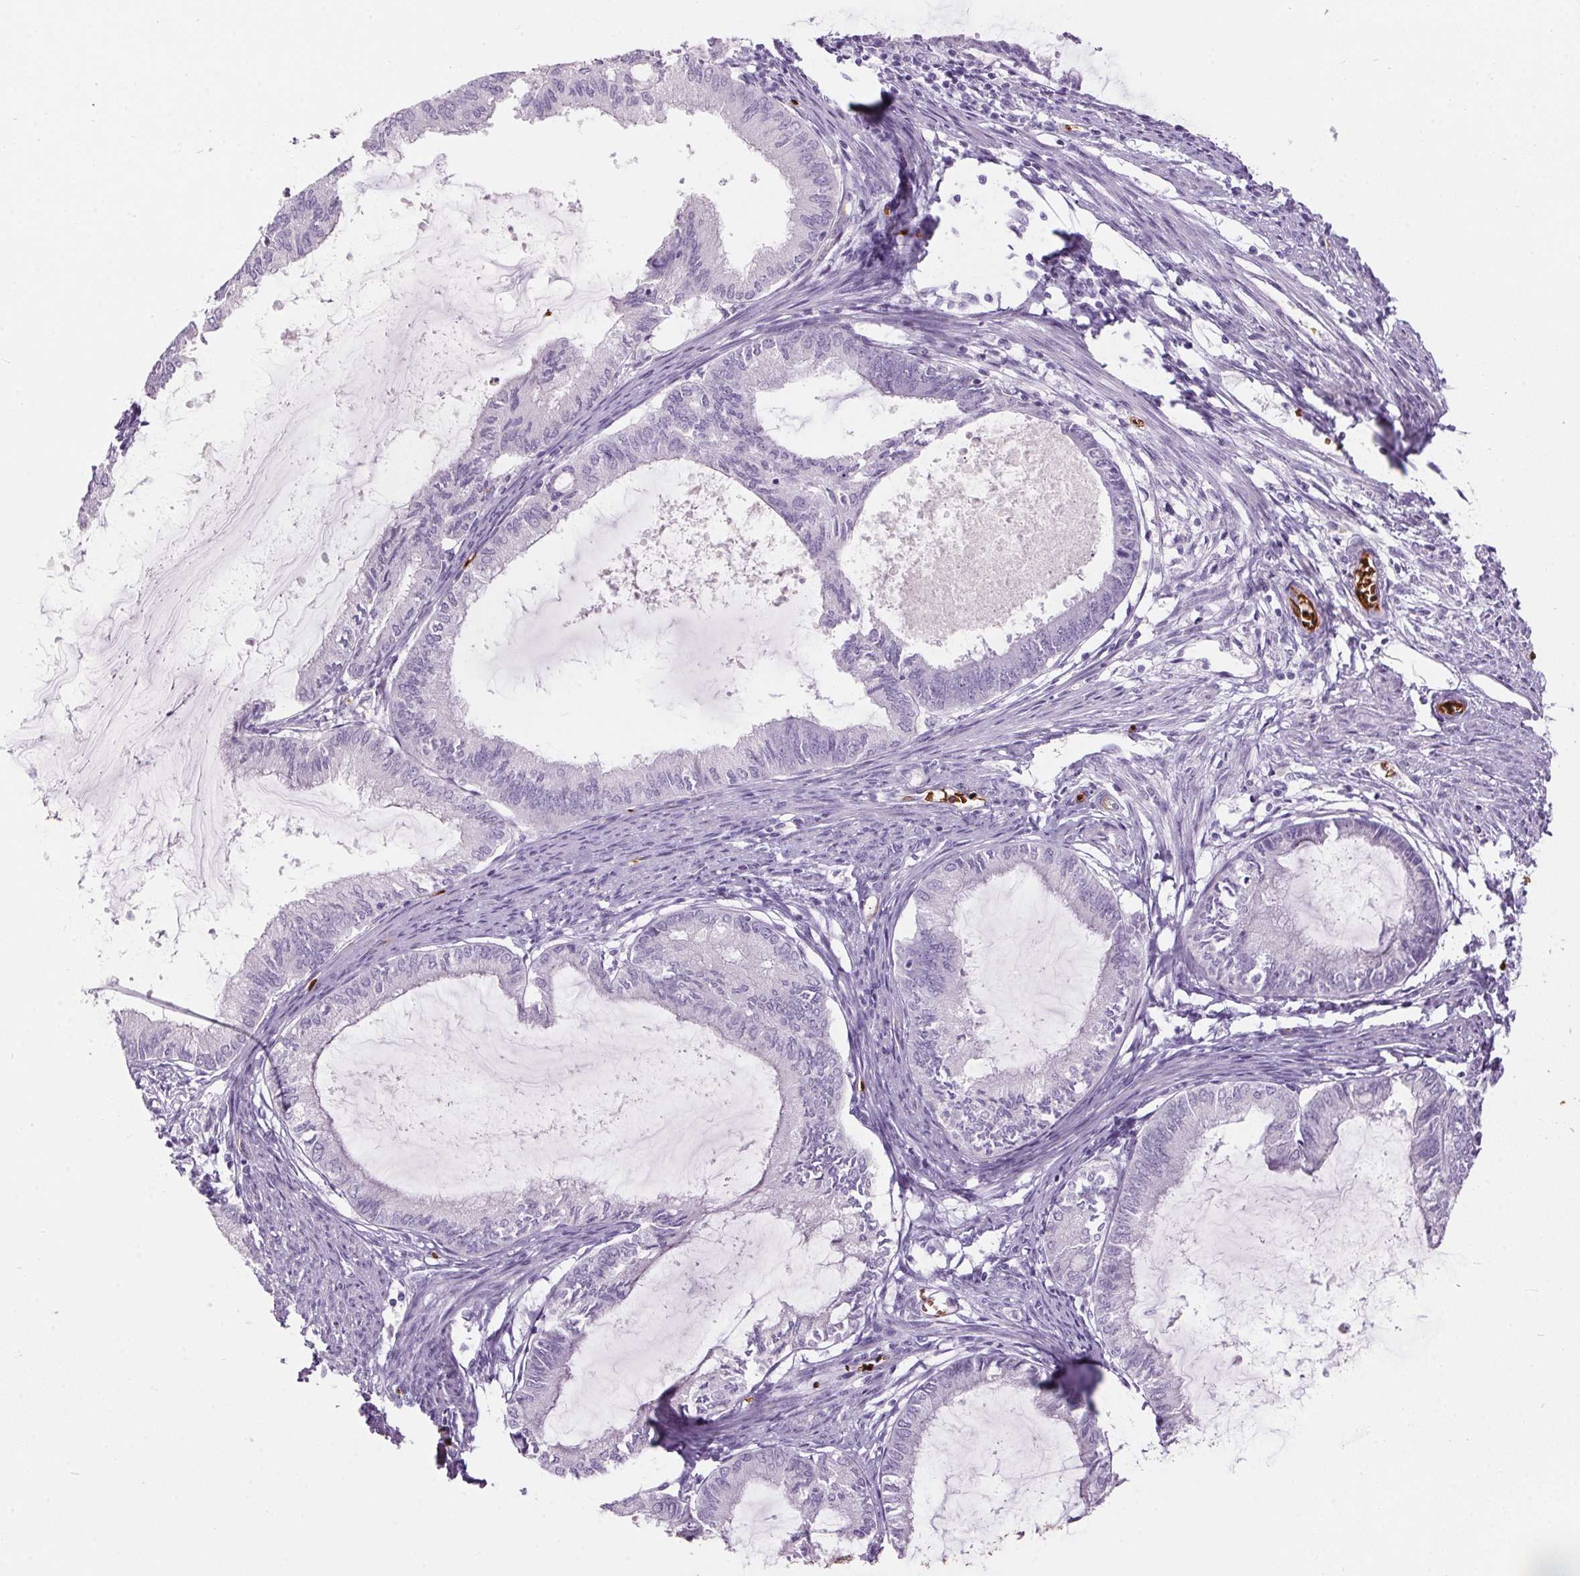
{"staining": {"intensity": "negative", "quantity": "none", "location": "none"}, "tissue": "endometrial cancer", "cell_type": "Tumor cells", "image_type": "cancer", "snomed": [{"axis": "morphology", "description": "Adenocarcinoma, NOS"}, {"axis": "topography", "description": "Endometrium"}], "caption": "This is a micrograph of IHC staining of adenocarcinoma (endometrial), which shows no staining in tumor cells.", "gene": "HBQ1", "patient": {"sex": "female", "age": 86}}